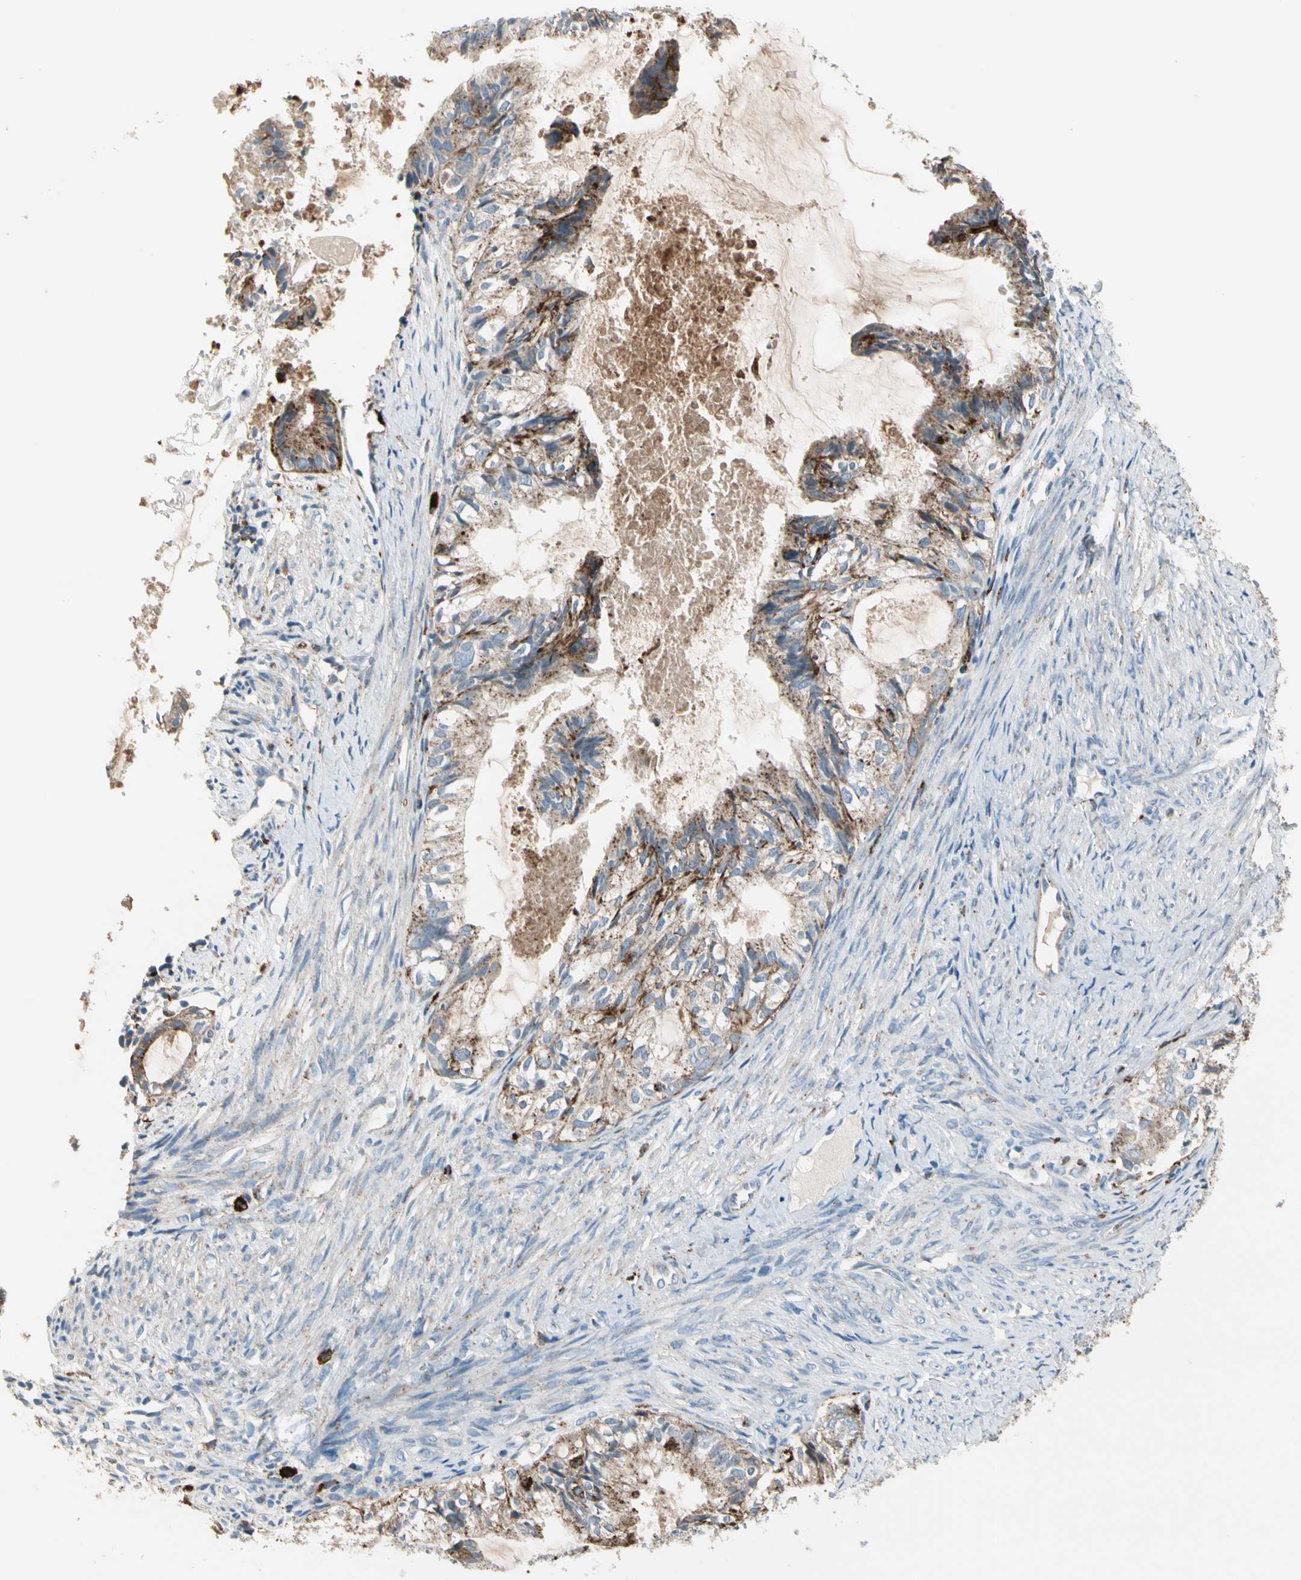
{"staining": {"intensity": "moderate", "quantity": "25%-75%", "location": "cytoplasmic/membranous"}, "tissue": "cervical cancer", "cell_type": "Tumor cells", "image_type": "cancer", "snomed": [{"axis": "morphology", "description": "Normal tissue, NOS"}, {"axis": "morphology", "description": "Adenocarcinoma, NOS"}, {"axis": "topography", "description": "Cervix"}, {"axis": "topography", "description": "Endometrium"}], "caption": "This micrograph shows IHC staining of adenocarcinoma (cervical), with medium moderate cytoplasmic/membranous staining in about 25%-75% of tumor cells.", "gene": "GM2A", "patient": {"sex": "female", "age": 86}}